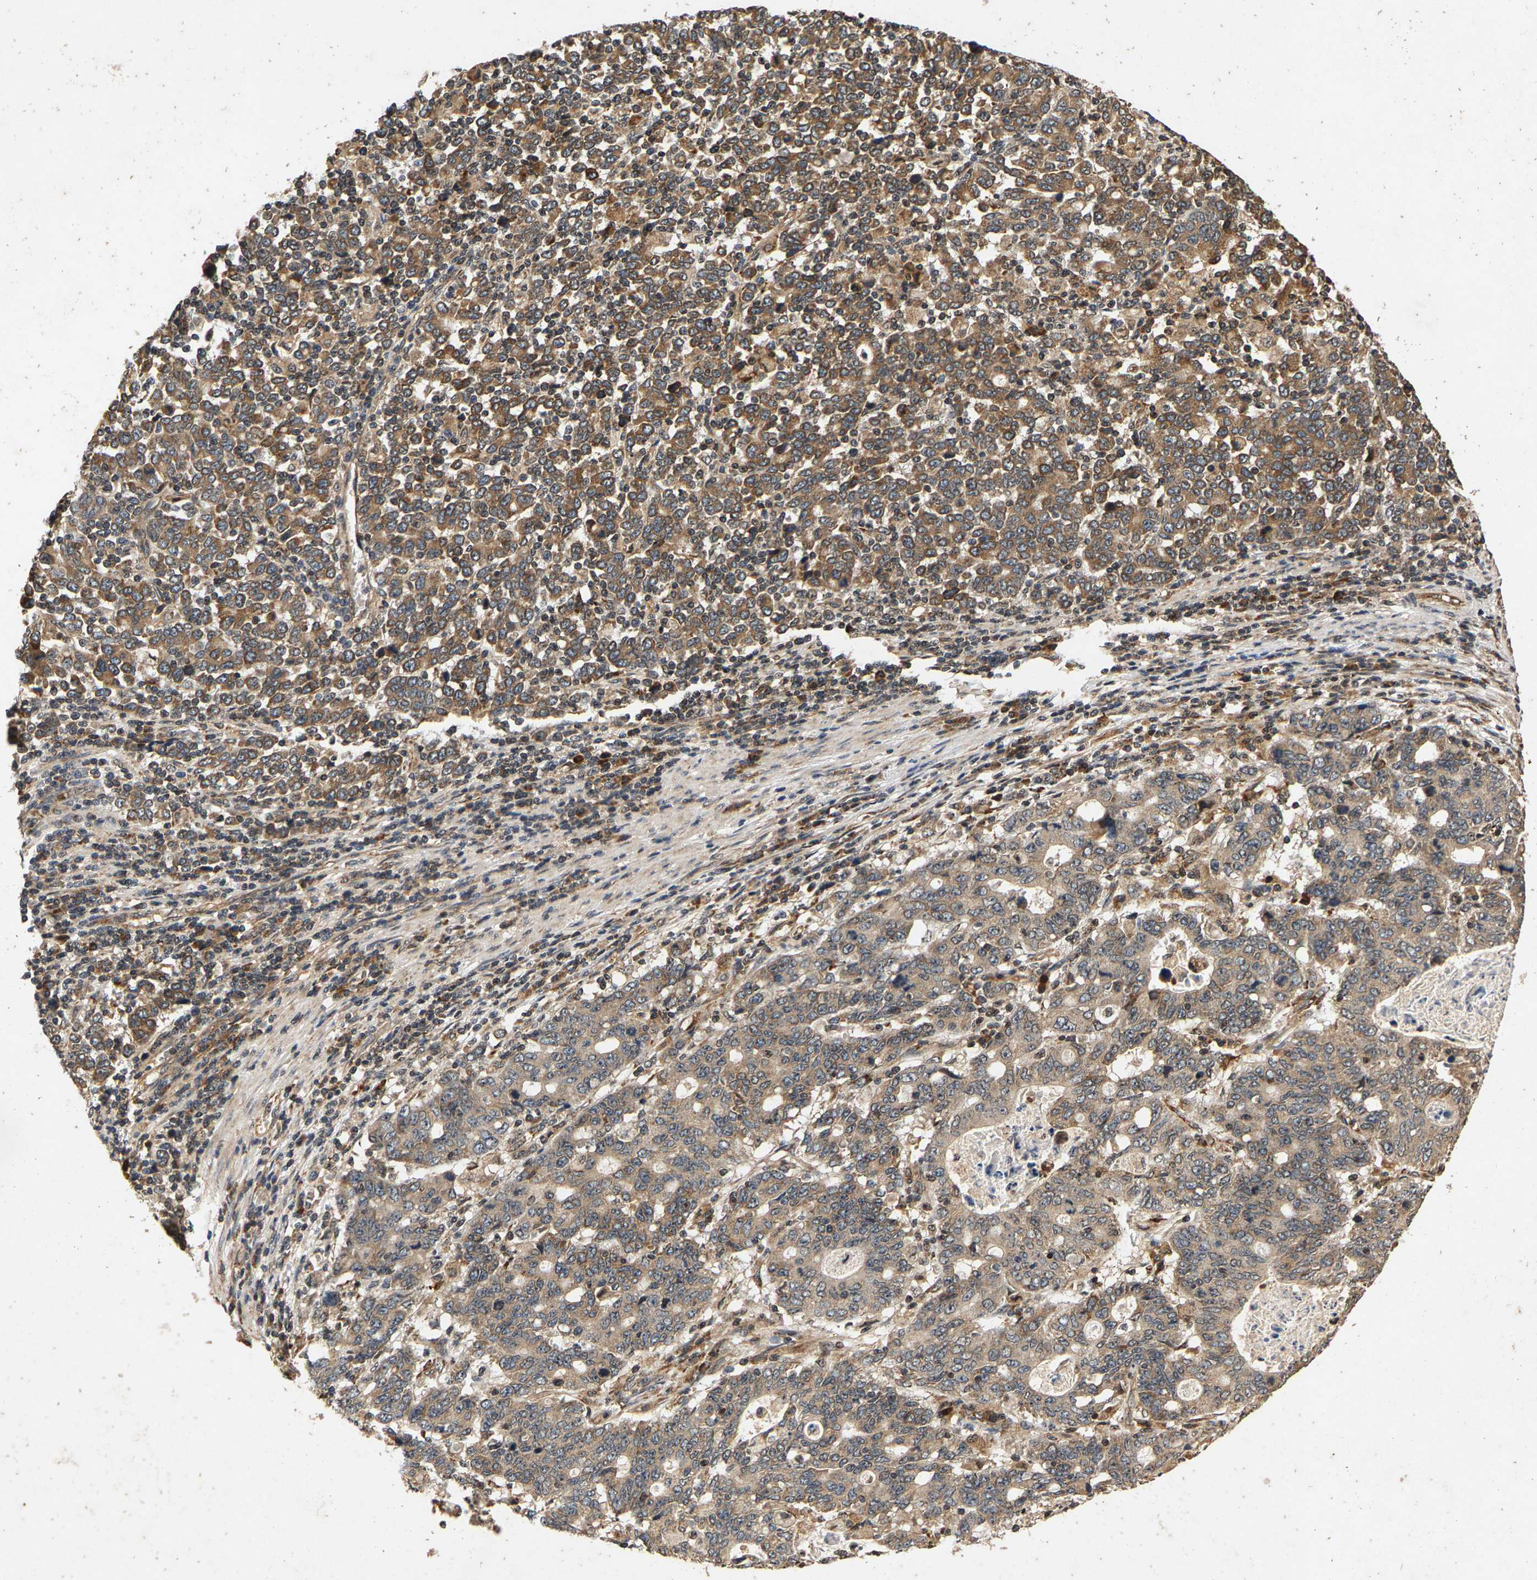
{"staining": {"intensity": "moderate", "quantity": ">75%", "location": "cytoplasmic/membranous"}, "tissue": "stomach cancer", "cell_type": "Tumor cells", "image_type": "cancer", "snomed": [{"axis": "morphology", "description": "Adenocarcinoma, NOS"}, {"axis": "topography", "description": "Stomach, upper"}], "caption": "High-power microscopy captured an immunohistochemistry (IHC) micrograph of adenocarcinoma (stomach), revealing moderate cytoplasmic/membranous positivity in about >75% of tumor cells.", "gene": "CIDEC", "patient": {"sex": "male", "age": 69}}